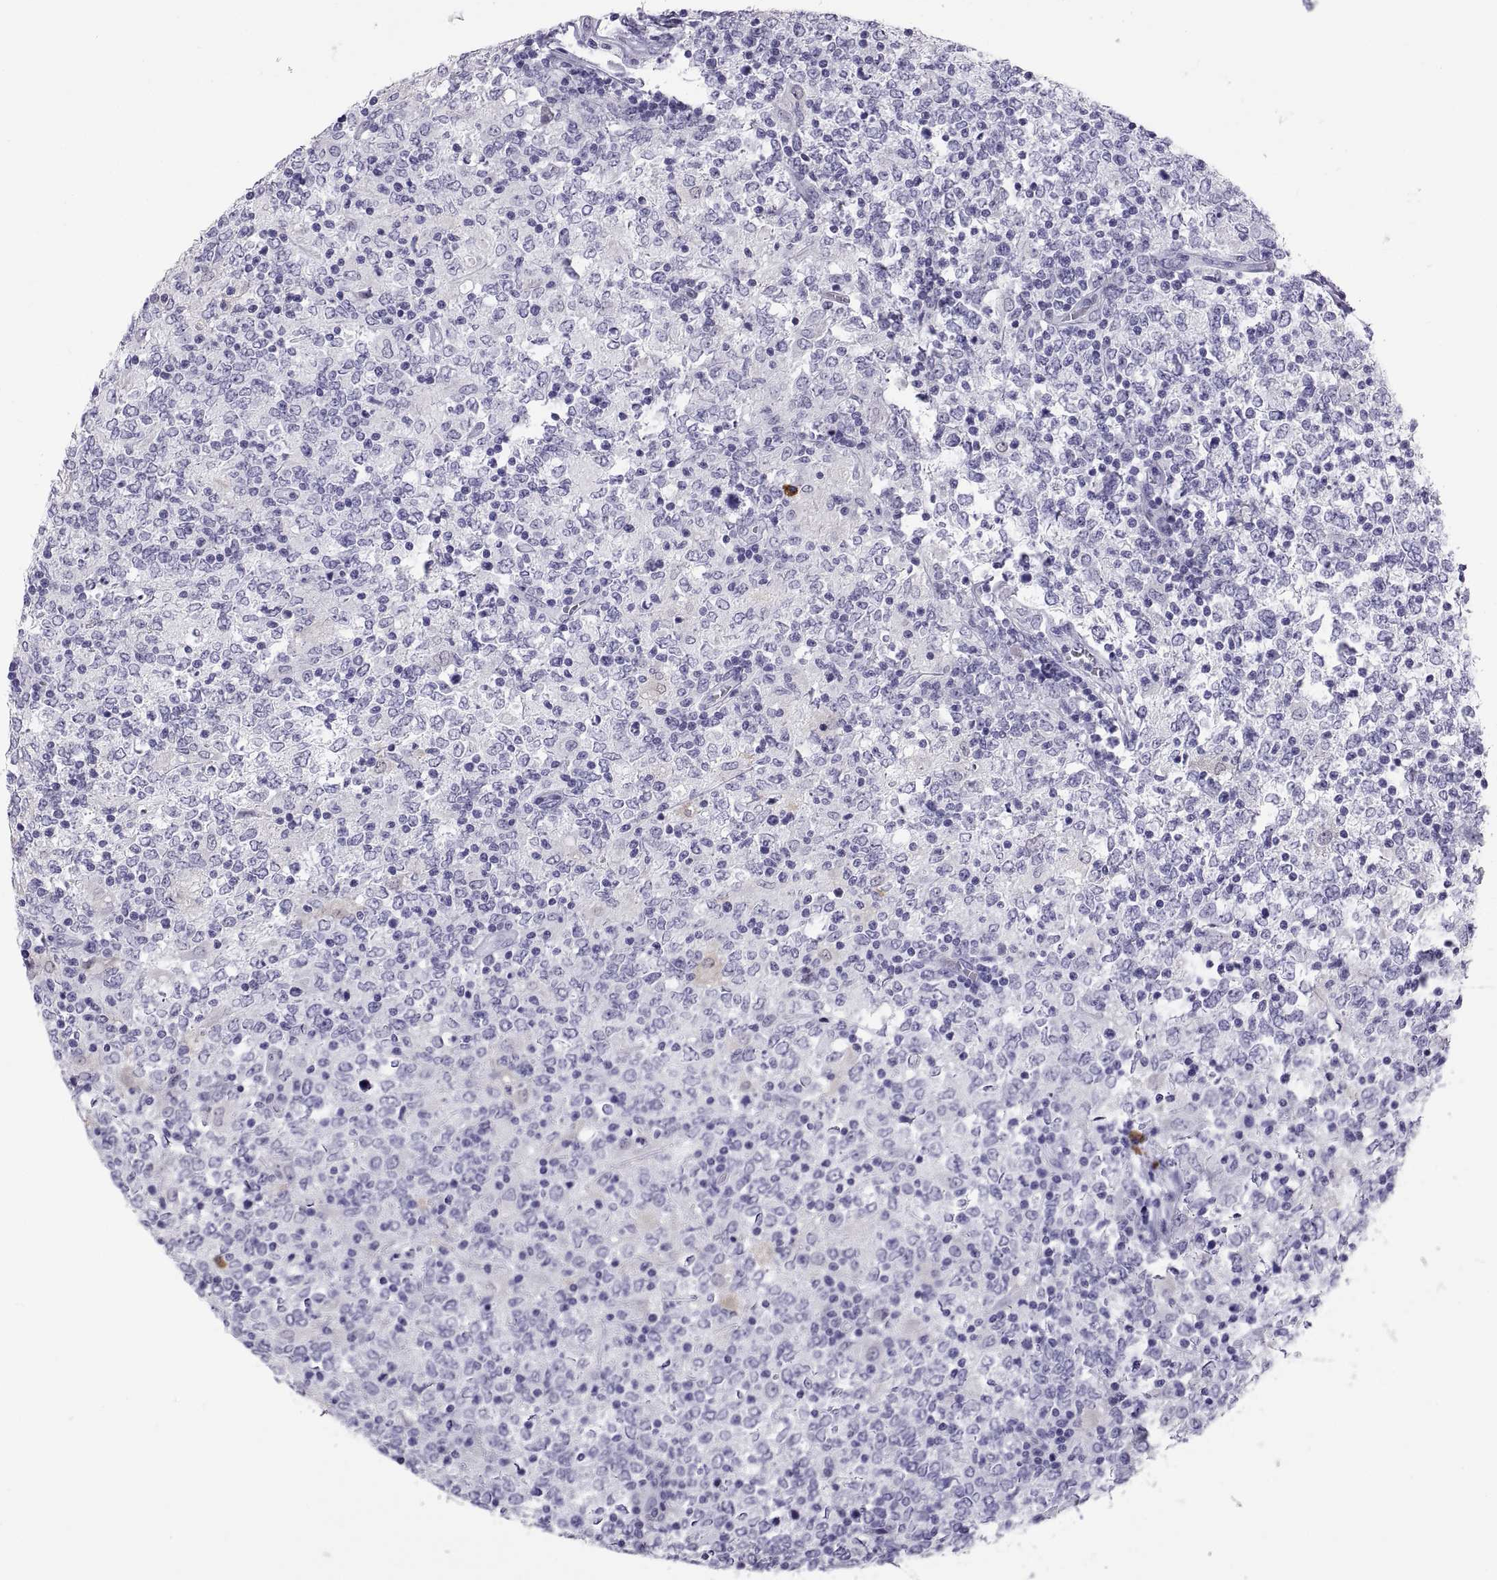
{"staining": {"intensity": "negative", "quantity": "none", "location": "none"}, "tissue": "lymphoma", "cell_type": "Tumor cells", "image_type": "cancer", "snomed": [{"axis": "morphology", "description": "Malignant lymphoma, non-Hodgkin's type, High grade"}, {"axis": "topography", "description": "Lymph node"}], "caption": "Immunohistochemical staining of human malignant lymphoma, non-Hodgkin's type (high-grade) displays no significant expression in tumor cells.", "gene": "CT47A10", "patient": {"sex": "female", "age": 84}}